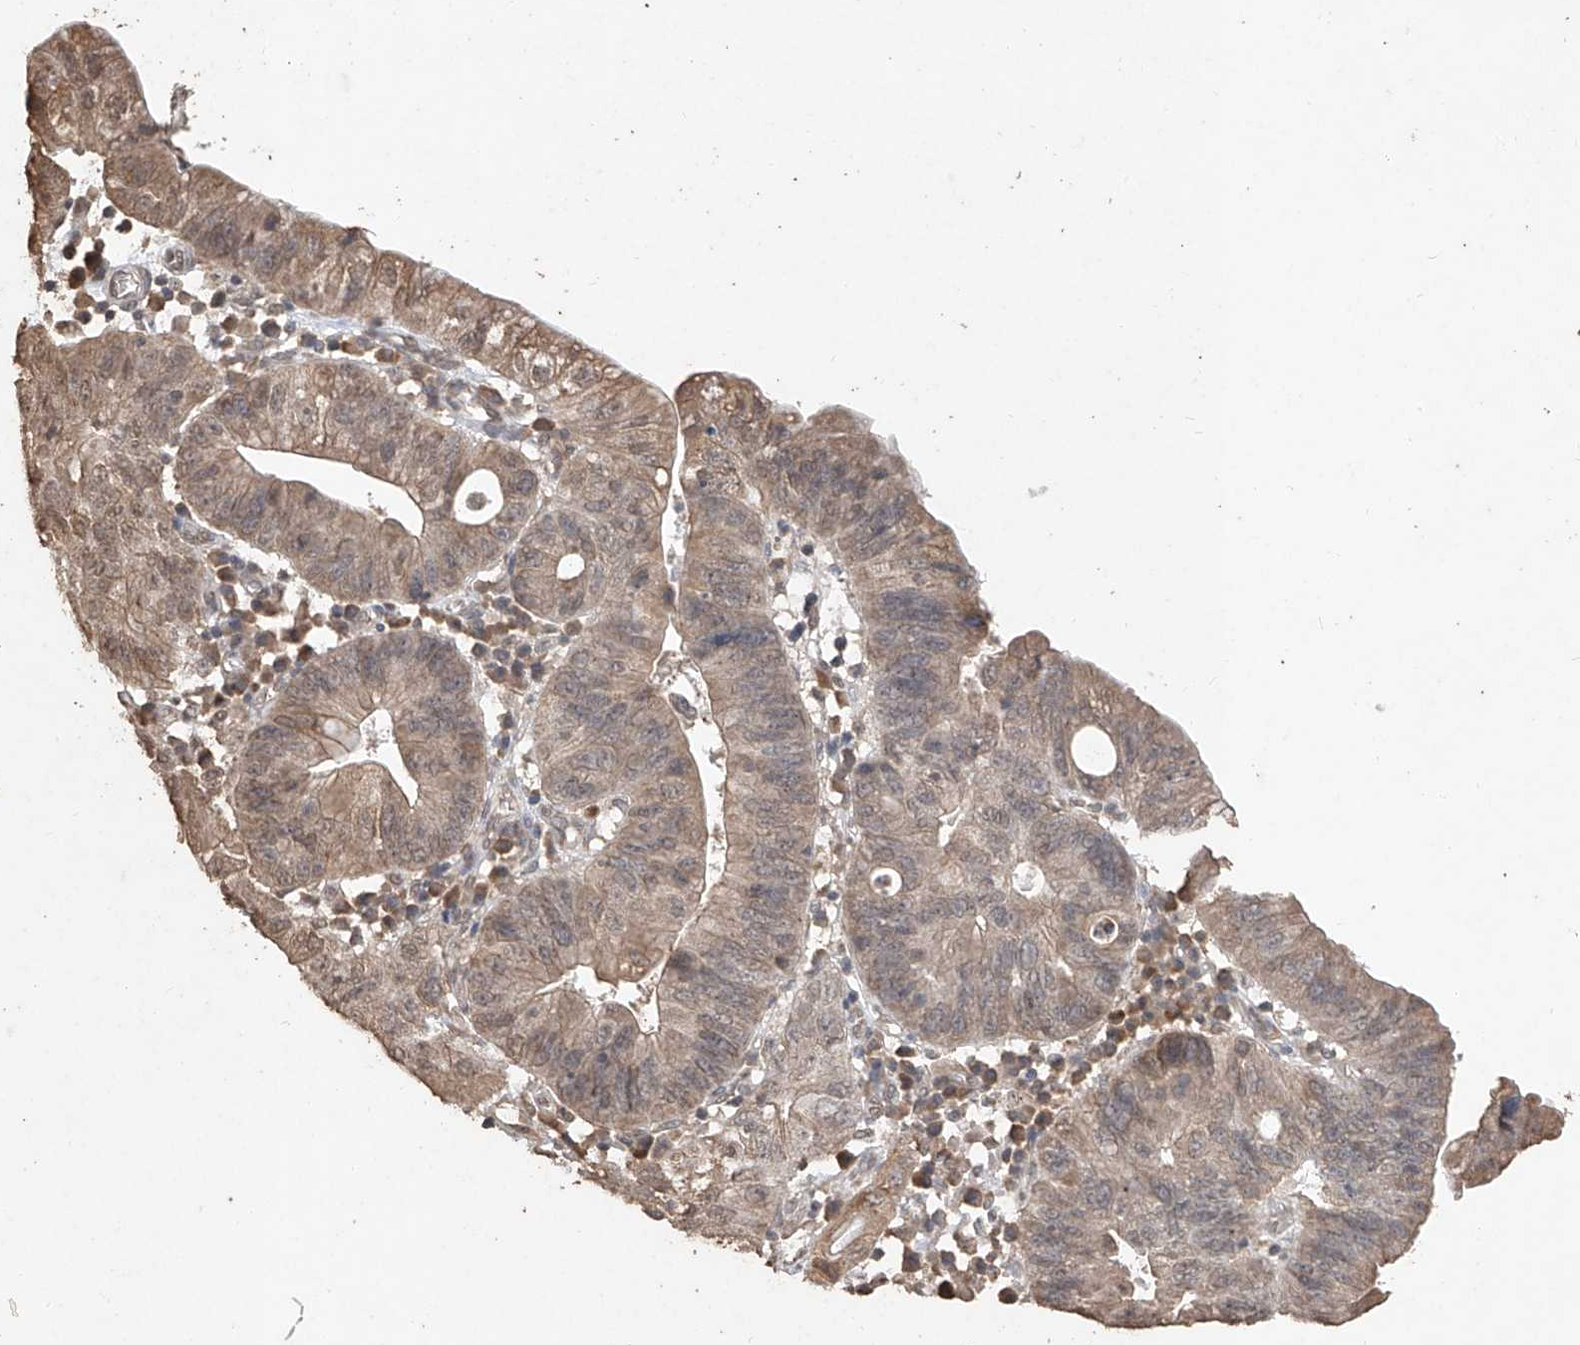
{"staining": {"intensity": "moderate", "quantity": "25%-75%", "location": "cytoplasmic/membranous,nuclear"}, "tissue": "stomach cancer", "cell_type": "Tumor cells", "image_type": "cancer", "snomed": [{"axis": "morphology", "description": "Adenocarcinoma, NOS"}, {"axis": "topography", "description": "Stomach"}], "caption": "Protein staining of stomach cancer (adenocarcinoma) tissue shows moderate cytoplasmic/membranous and nuclear positivity in about 25%-75% of tumor cells.", "gene": "ELOVL1", "patient": {"sex": "male", "age": 59}}